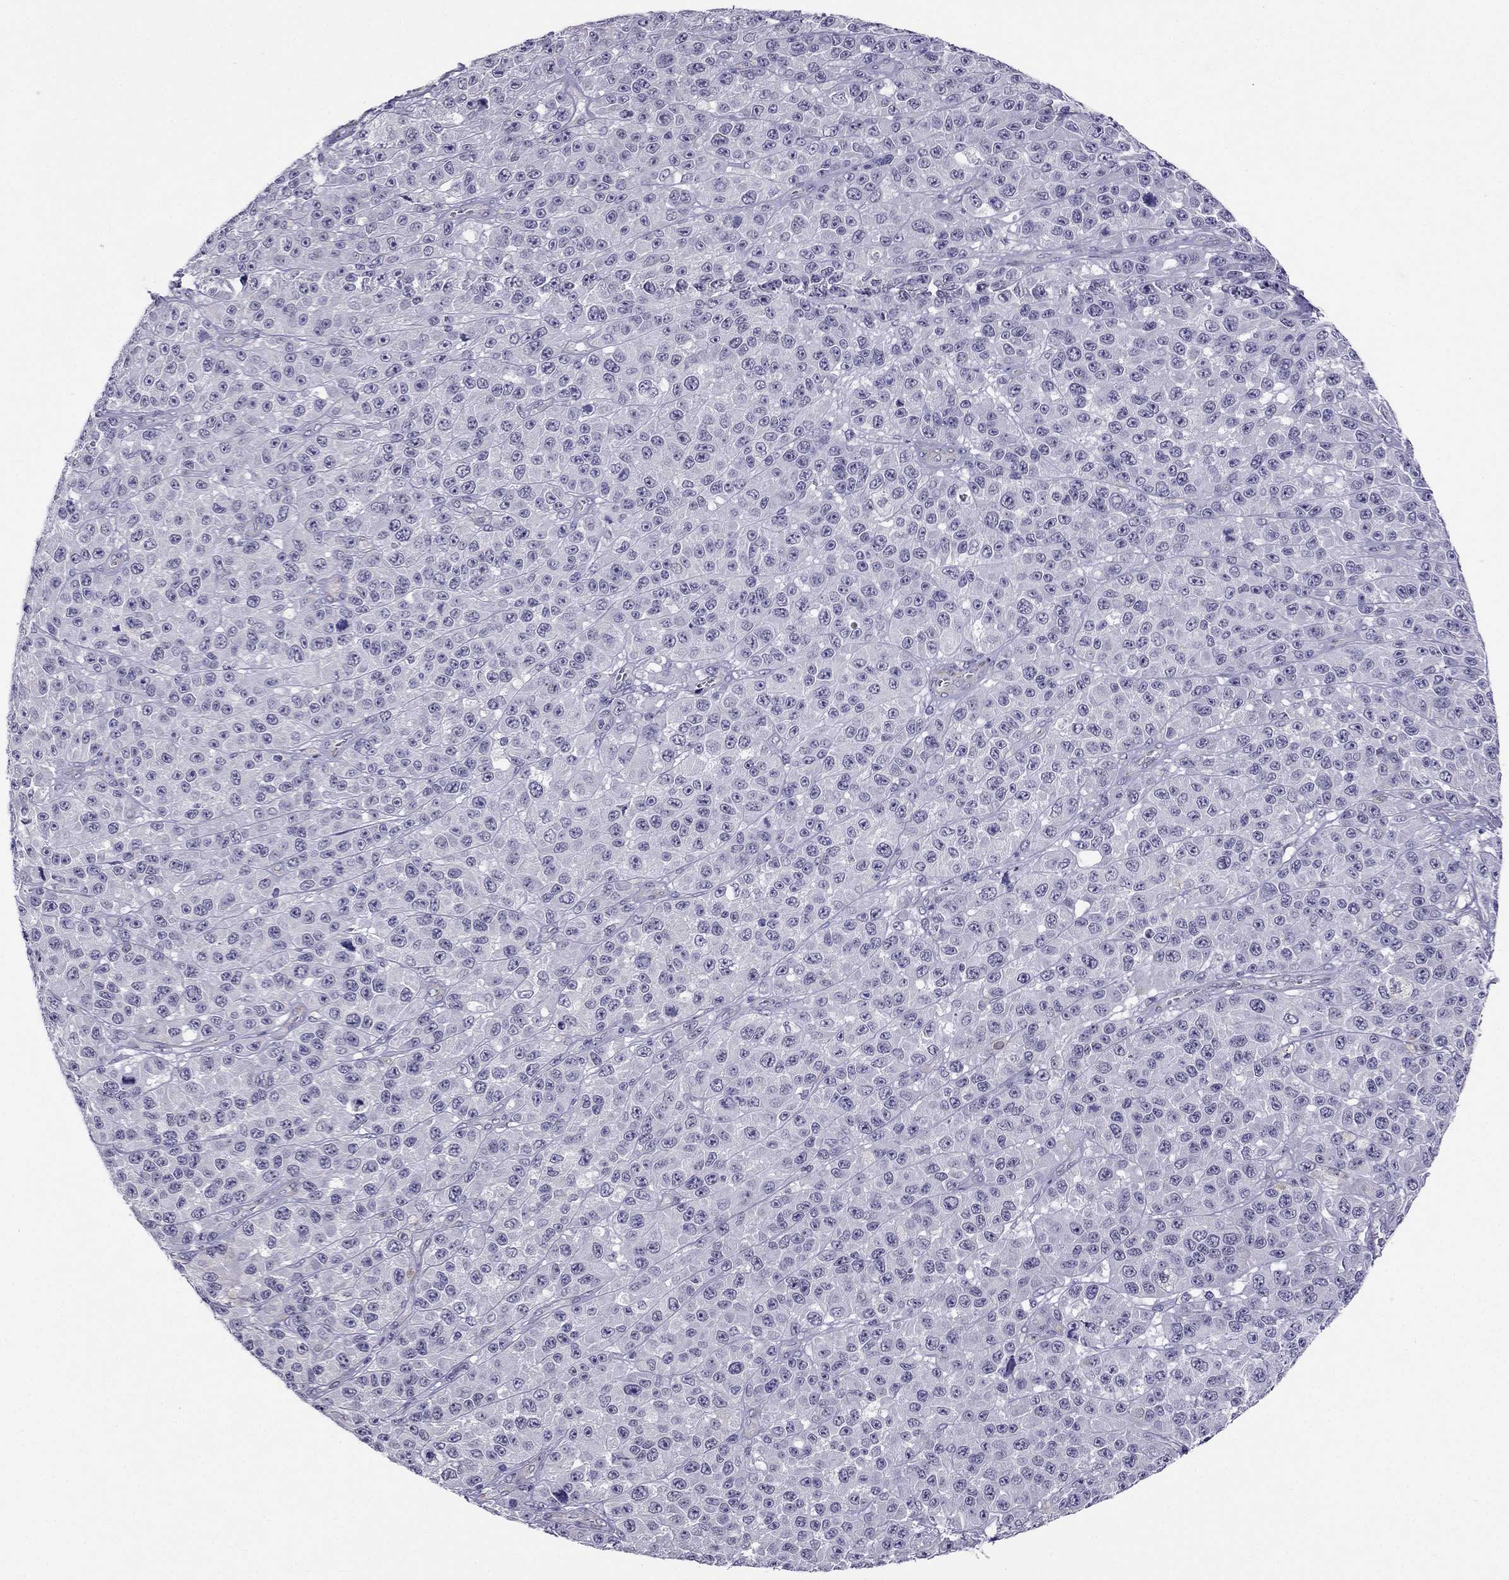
{"staining": {"intensity": "negative", "quantity": "none", "location": "none"}, "tissue": "melanoma", "cell_type": "Tumor cells", "image_type": "cancer", "snomed": [{"axis": "morphology", "description": "Malignant melanoma, NOS"}, {"axis": "topography", "description": "Skin"}], "caption": "Tumor cells are negative for protein expression in human malignant melanoma.", "gene": "CROCC2", "patient": {"sex": "female", "age": 58}}